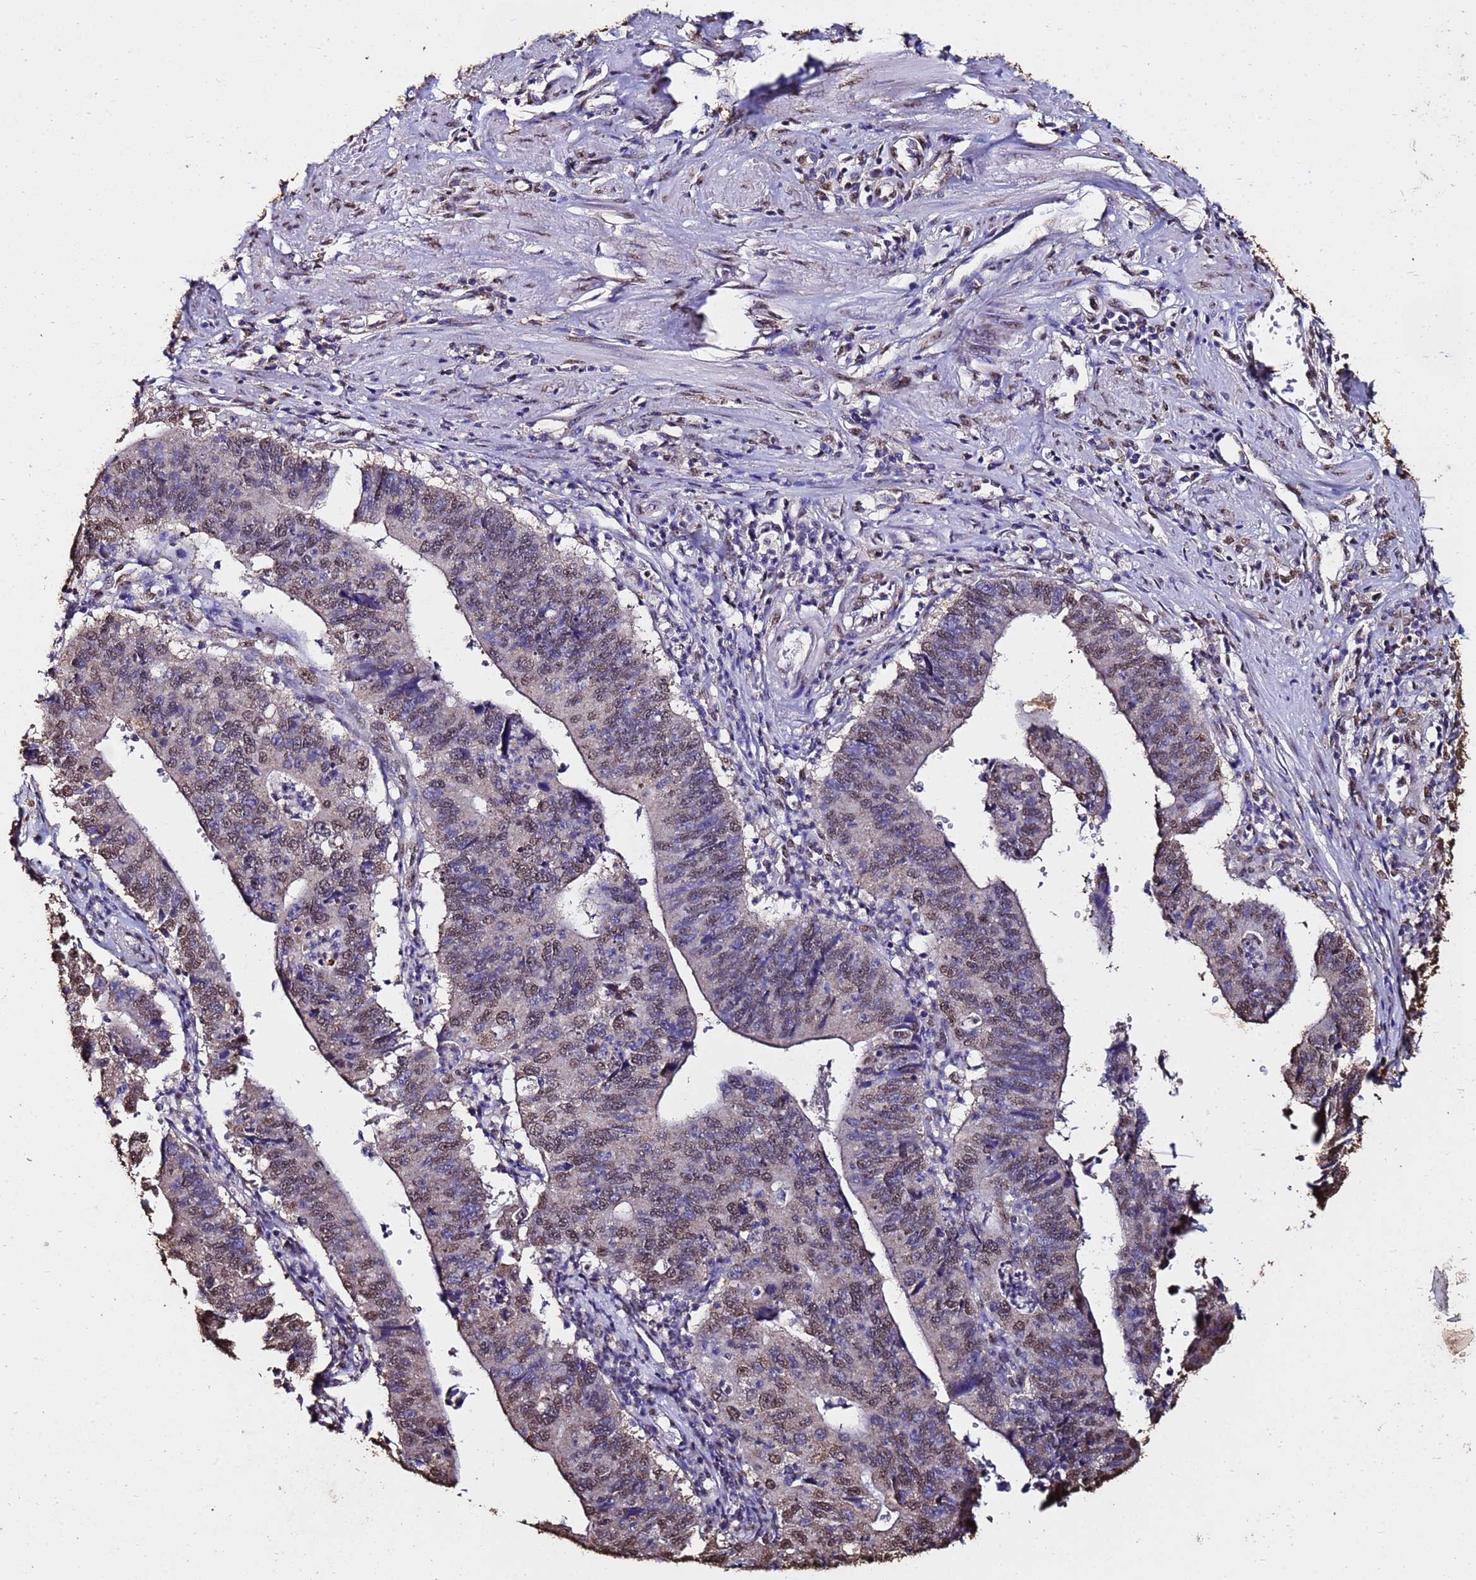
{"staining": {"intensity": "moderate", "quantity": "25%-75%", "location": "nuclear"}, "tissue": "stomach cancer", "cell_type": "Tumor cells", "image_type": "cancer", "snomed": [{"axis": "morphology", "description": "Adenocarcinoma, NOS"}, {"axis": "topography", "description": "Stomach"}], "caption": "The immunohistochemical stain highlights moderate nuclear staining in tumor cells of stomach cancer tissue. (Brightfield microscopy of DAB IHC at high magnification).", "gene": "TRIP6", "patient": {"sex": "male", "age": 59}}